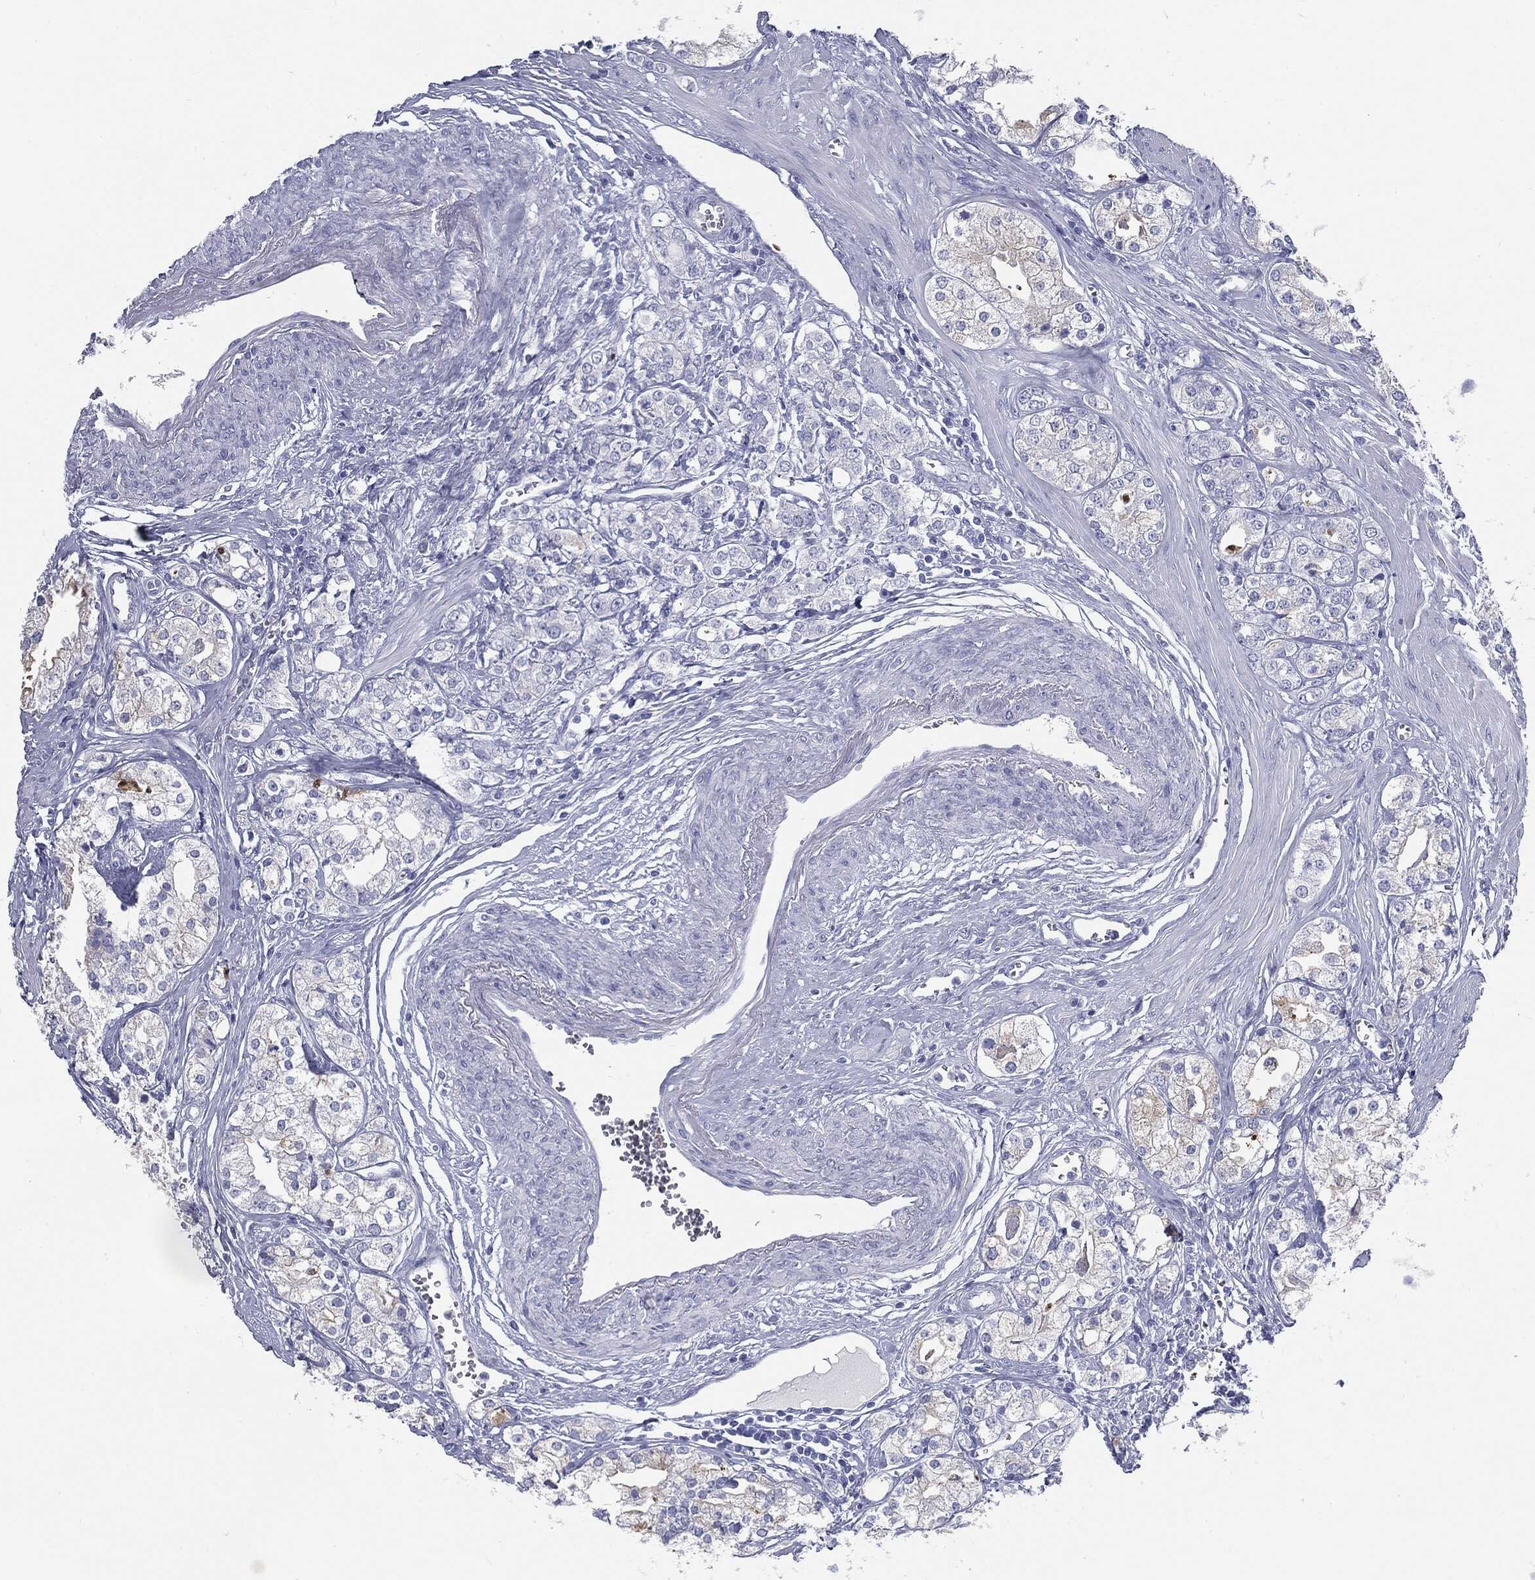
{"staining": {"intensity": "negative", "quantity": "none", "location": "none"}, "tissue": "prostate cancer", "cell_type": "Tumor cells", "image_type": "cancer", "snomed": [{"axis": "morphology", "description": "Adenocarcinoma, NOS"}, {"axis": "topography", "description": "Prostate and seminal vesicle, NOS"}, {"axis": "topography", "description": "Prostate"}], "caption": "A histopathology image of adenocarcinoma (prostate) stained for a protein shows no brown staining in tumor cells. The staining is performed using DAB (3,3'-diaminobenzidine) brown chromogen with nuclei counter-stained in using hematoxylin.", "gene": "CUZD1", "patient": {"sex": "male", "age": 62}}